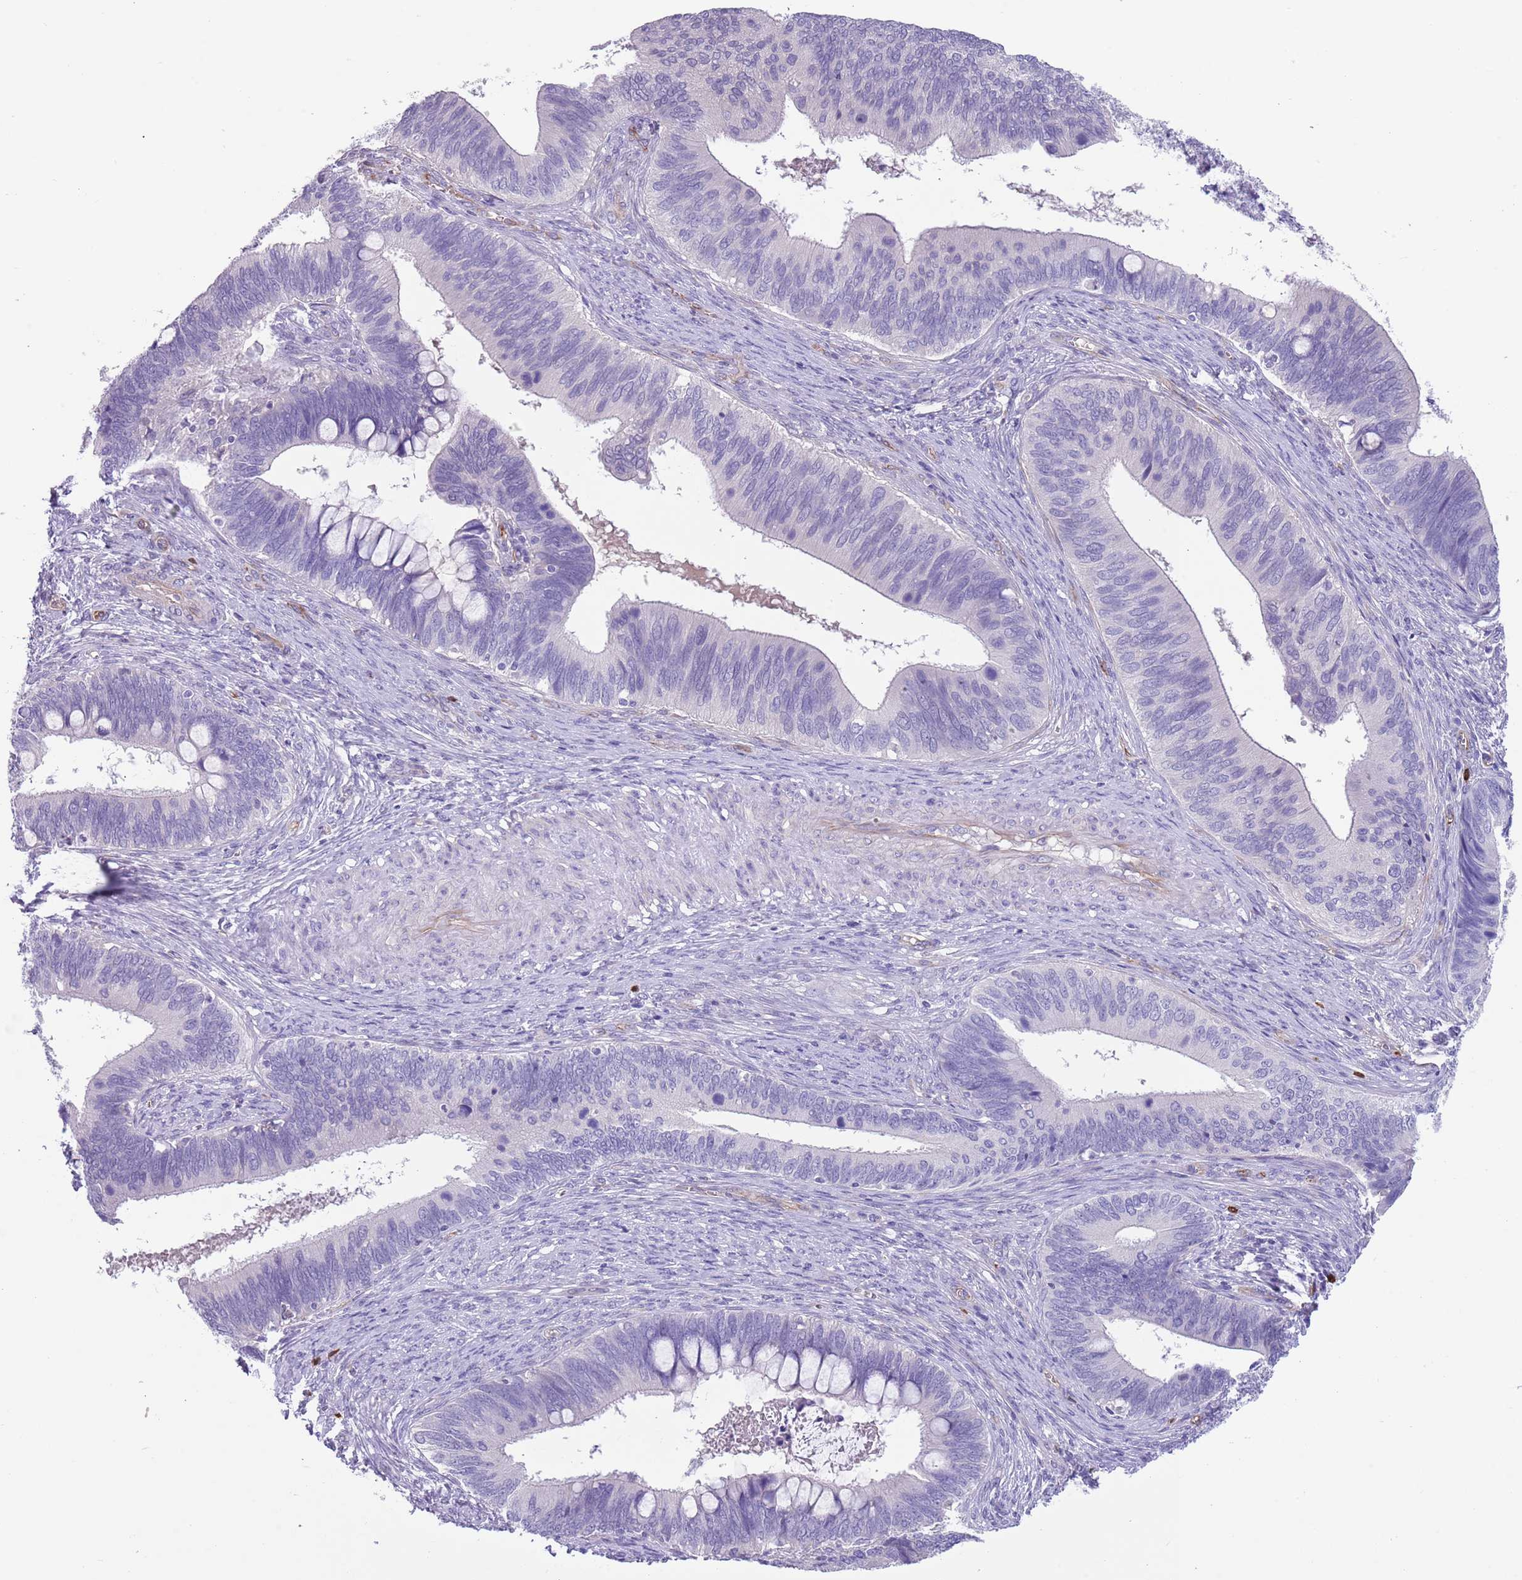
{"staining": {"intensity": "negative", "quantity": "none", "location": "none"}, "tissue": "cervical cancer", "cell_type": "Tumor cells", "image_type": "cancer", "snomed": [{"axis": "morphology", "description": "Adenocarcinoma, NOS"}, {"axis": "topography", "description": "Cervix"}], "caption": "Immunohistochemical staining of cervical cancer exhibits no significant expression in tumor cells.", "gene": "TSGA13", "patient": {"sex": "female", "age": 42}}